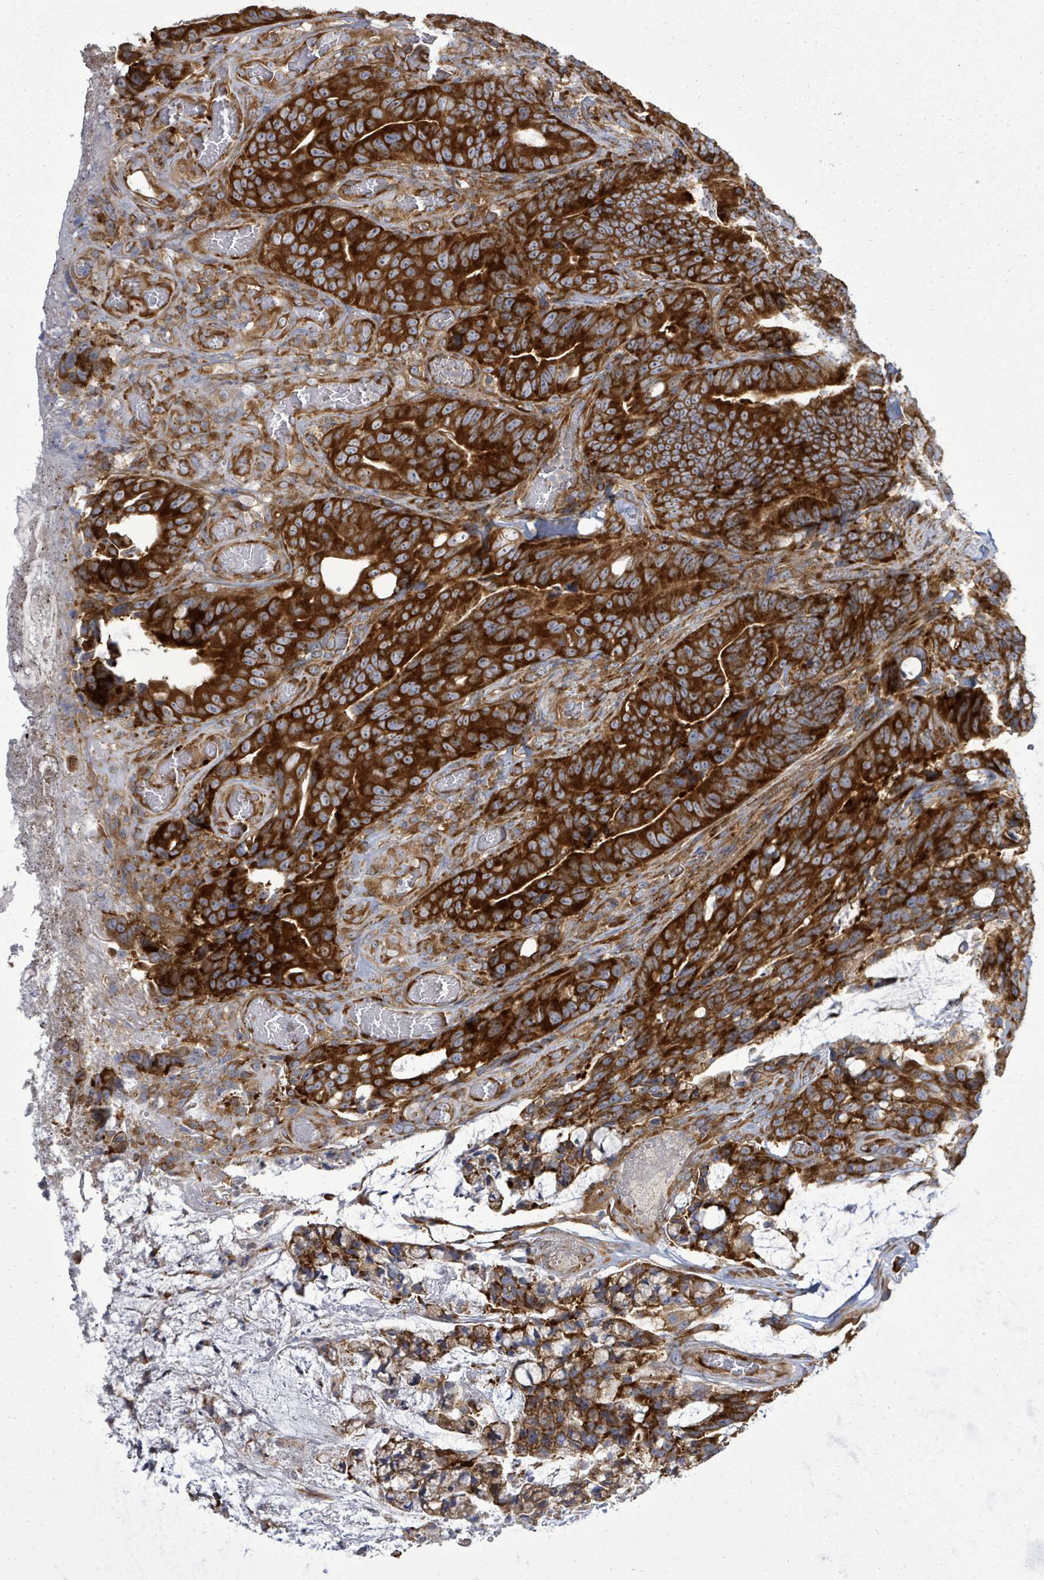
{"staining": {"intensity": "strong", "quantity": ">75%", "location": "cytoplasmic/membranous"}, "tissue": "colorectal cancer", "cell_type": "Tumor cells", "image_type": "cancer", "snomed": [{"axis": "morphology", "description": "Adenocarcinoma, NOS"}, {"axis": "topography", "description": "Colon"}], "caption": "The photomicrograph shows immunohistochemical staining of adenocarcinoma (colorectal). There is strong cytoplasmic/membranous staining is present in approximately >75% of tumor cells.", "gene": "EIF3C", "patient": {"sex": "female", "age": 82}}